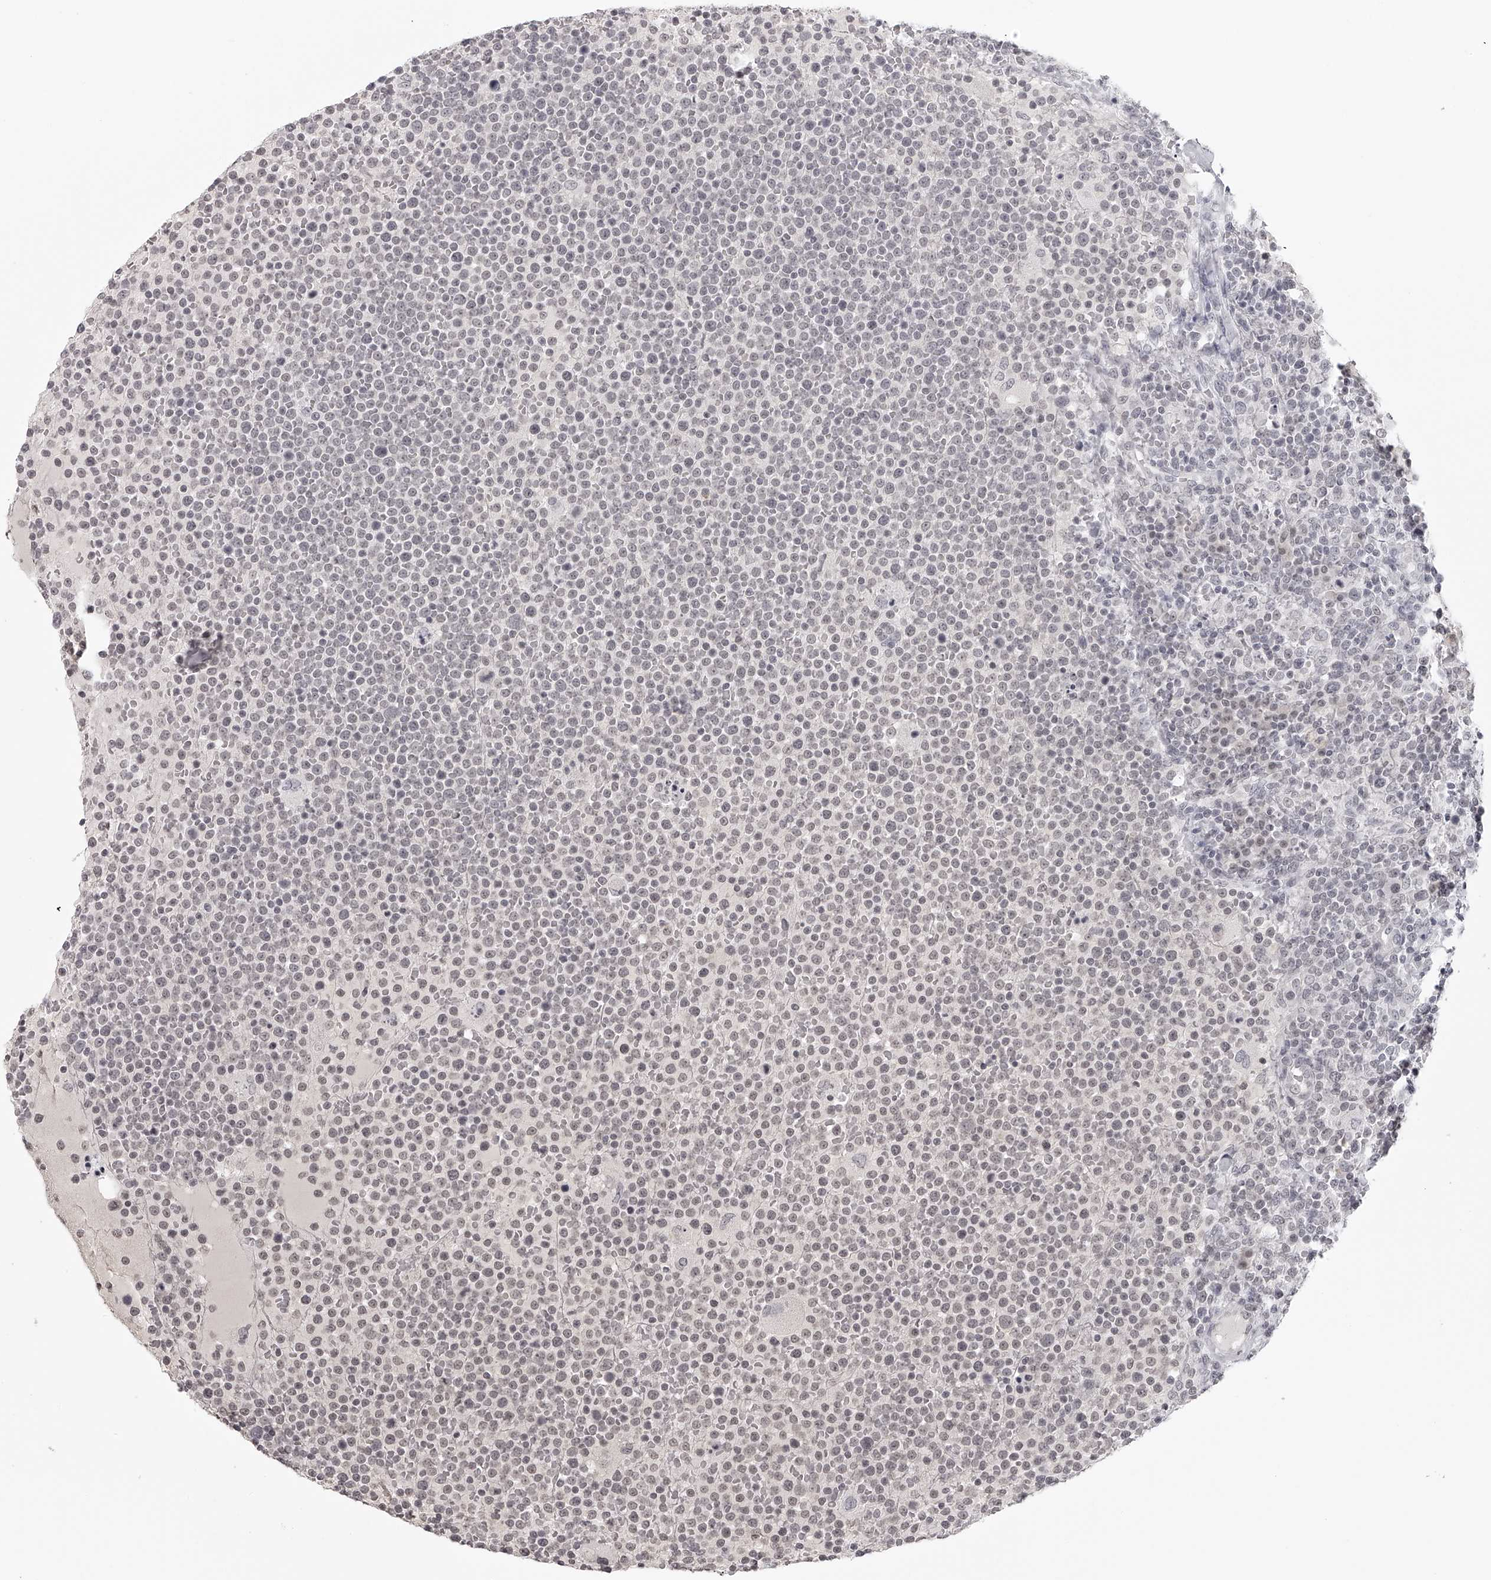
{"staining": {"intensity": "negative", "quantity": "none", "location": "none"}, "tissue": "lymphoma", "cell_type": "Tumor cells", "image_type": "cancer", "snomed": [{"axis": "morphology", "description": "Malignant lymphoma, non-Hodgkin's type, High grade"}, {"axis": "topography", "description": "Lymph node"}], "caption": "A high-resolution image shows immunohistochemistry (IHC) staining of lymphoma, which reveals no significant staining in tumor cells.", "gene": "RNF220", "patient": {"sex": "male", "age": 61}}